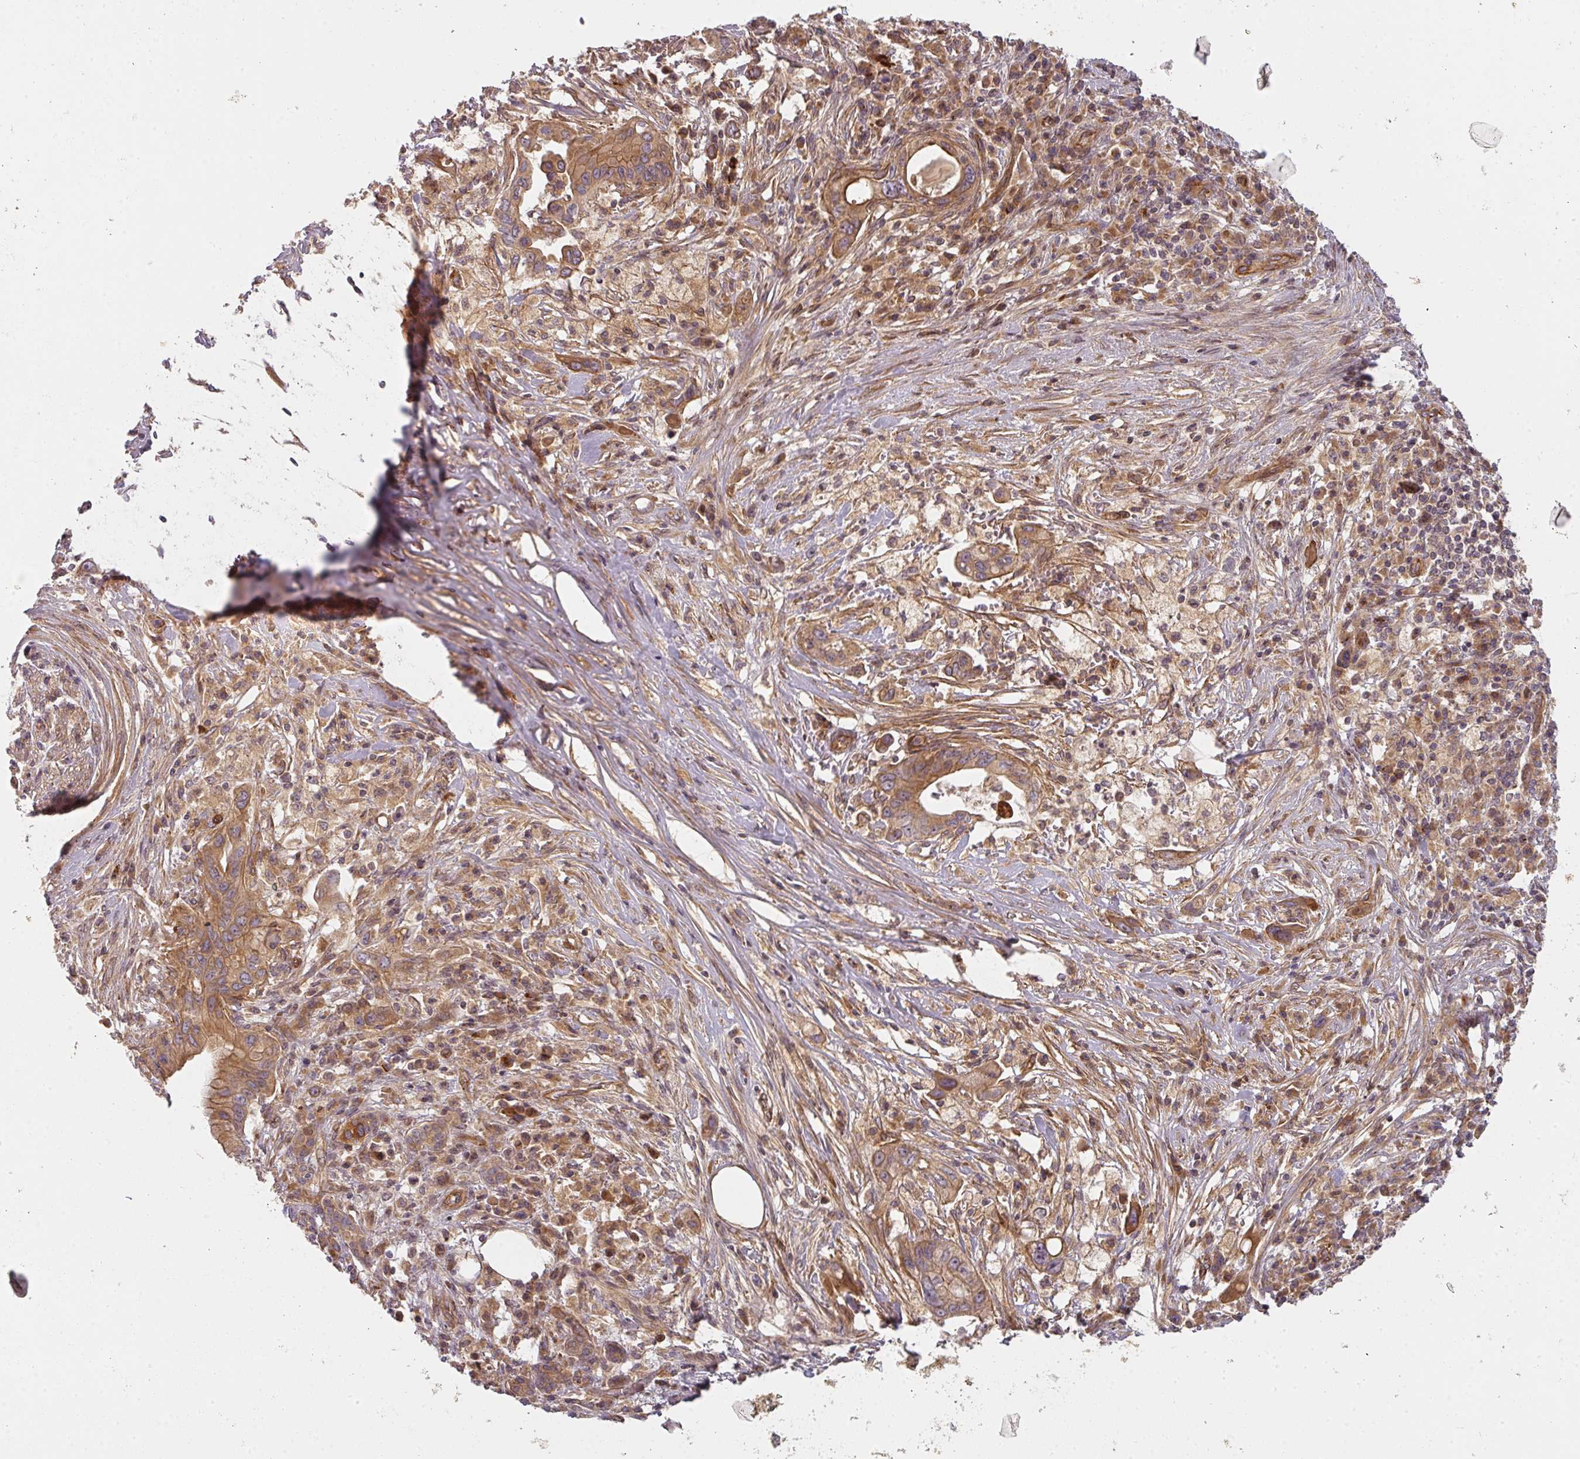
{"staining": {"intensity": "moderate", "quantity": ">75%", "location": "cytoplasmic/membranous"}, "tissue": "pancreatic cancer", "cell_type": "Tumor cells", "image_type": "cancer", "snomed": [{"axis": "morphology", "description": "Adenocarcinoma, NOS"}, {"axis": "topography", "description": "Pancreas"}], "caption": "Immunohistochemistry (DAB) staining of human adenocarcinoma (pancreatic) displays moderate cytoplasmic/membranous protein expression in approximately >75% of tumor cells.", "gene": "CNOT1", "patient": {"sex": "female", "age": 73}}